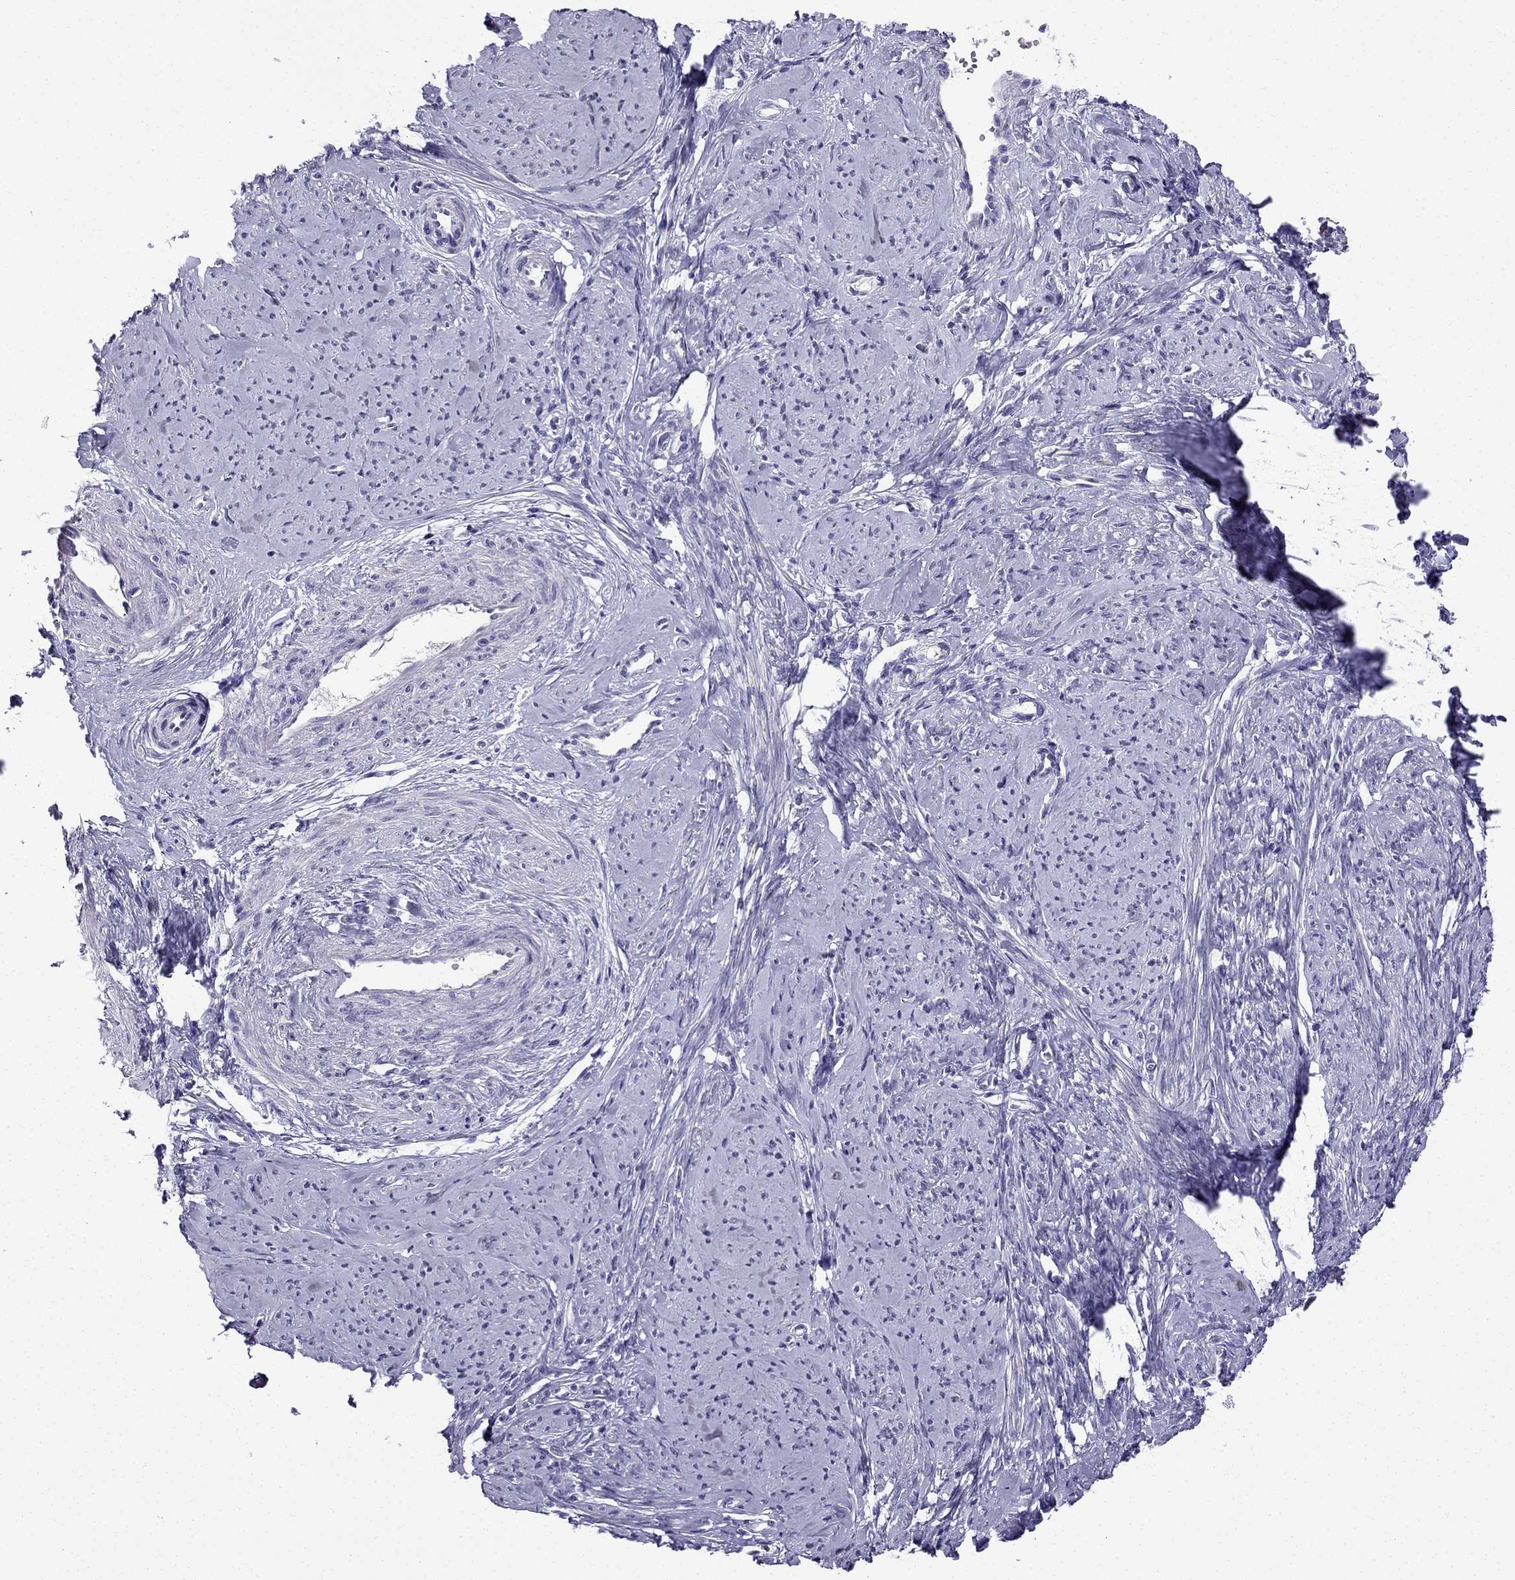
{"staining": {"intensity": "negative", "quantity": "none", "location": "none"}, "tissue": "smooth muscle", "cell_type": "Smooth muscle cells", "image_type": "normal", "snomed": [{"axis": "morphology", "description": "Normal tissue, NOS"}, {"axis": "topography", "description": "Smooth muscle"}], "caption": "High magnification brightfield microscopy of benign smooth muscle stained with DAB (brown) and counterstained with hematoxylin (blue): smooth muscle cells show no significant expression. The staining is performed using DAB (3,3'-diaminobenzidine) brown chromogen with nuclei counter-stained in using hematoxylin.", "gene": "KIF5A", "patient": {"sex": "female", "age": 48}}